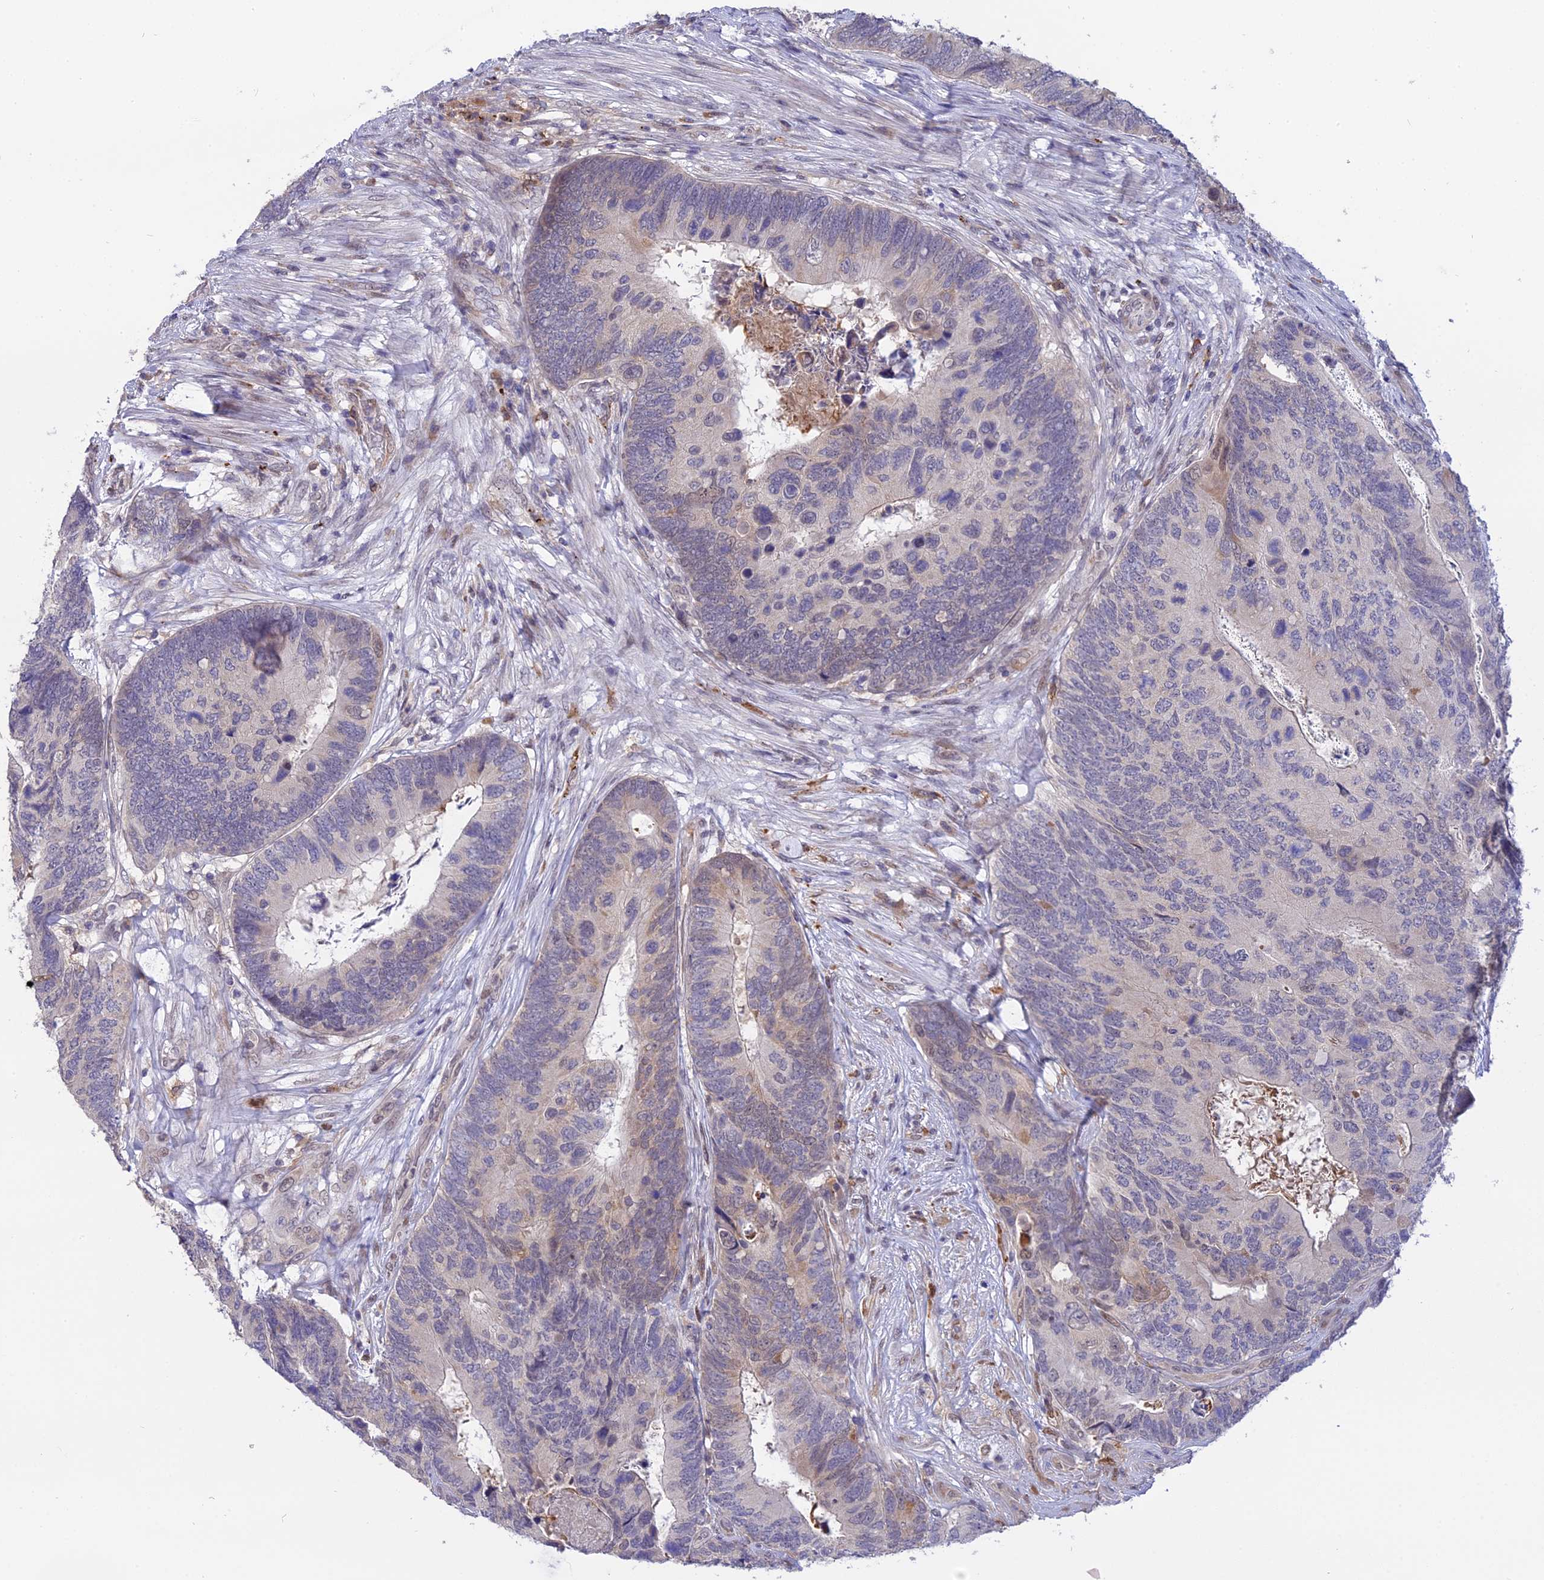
{"staining": {"intensity": "negative", "quantity": "none", "location": "none"}, "tissue": "colorectal cancer", "cell_type": "Tumor cells", "image_type": "cancer", "snomed": [{"axis": "morphology", "description": "Adenocarcinoma, NOS"}, {"axis": "topography", "description": "Colon"}], "caption": "Colorectal adenocarcinoma stained for a protein using IHC reveals no staining tumor cells.", "gene": "KCTD14", "patient": {"sex": "female", "age": 67}}